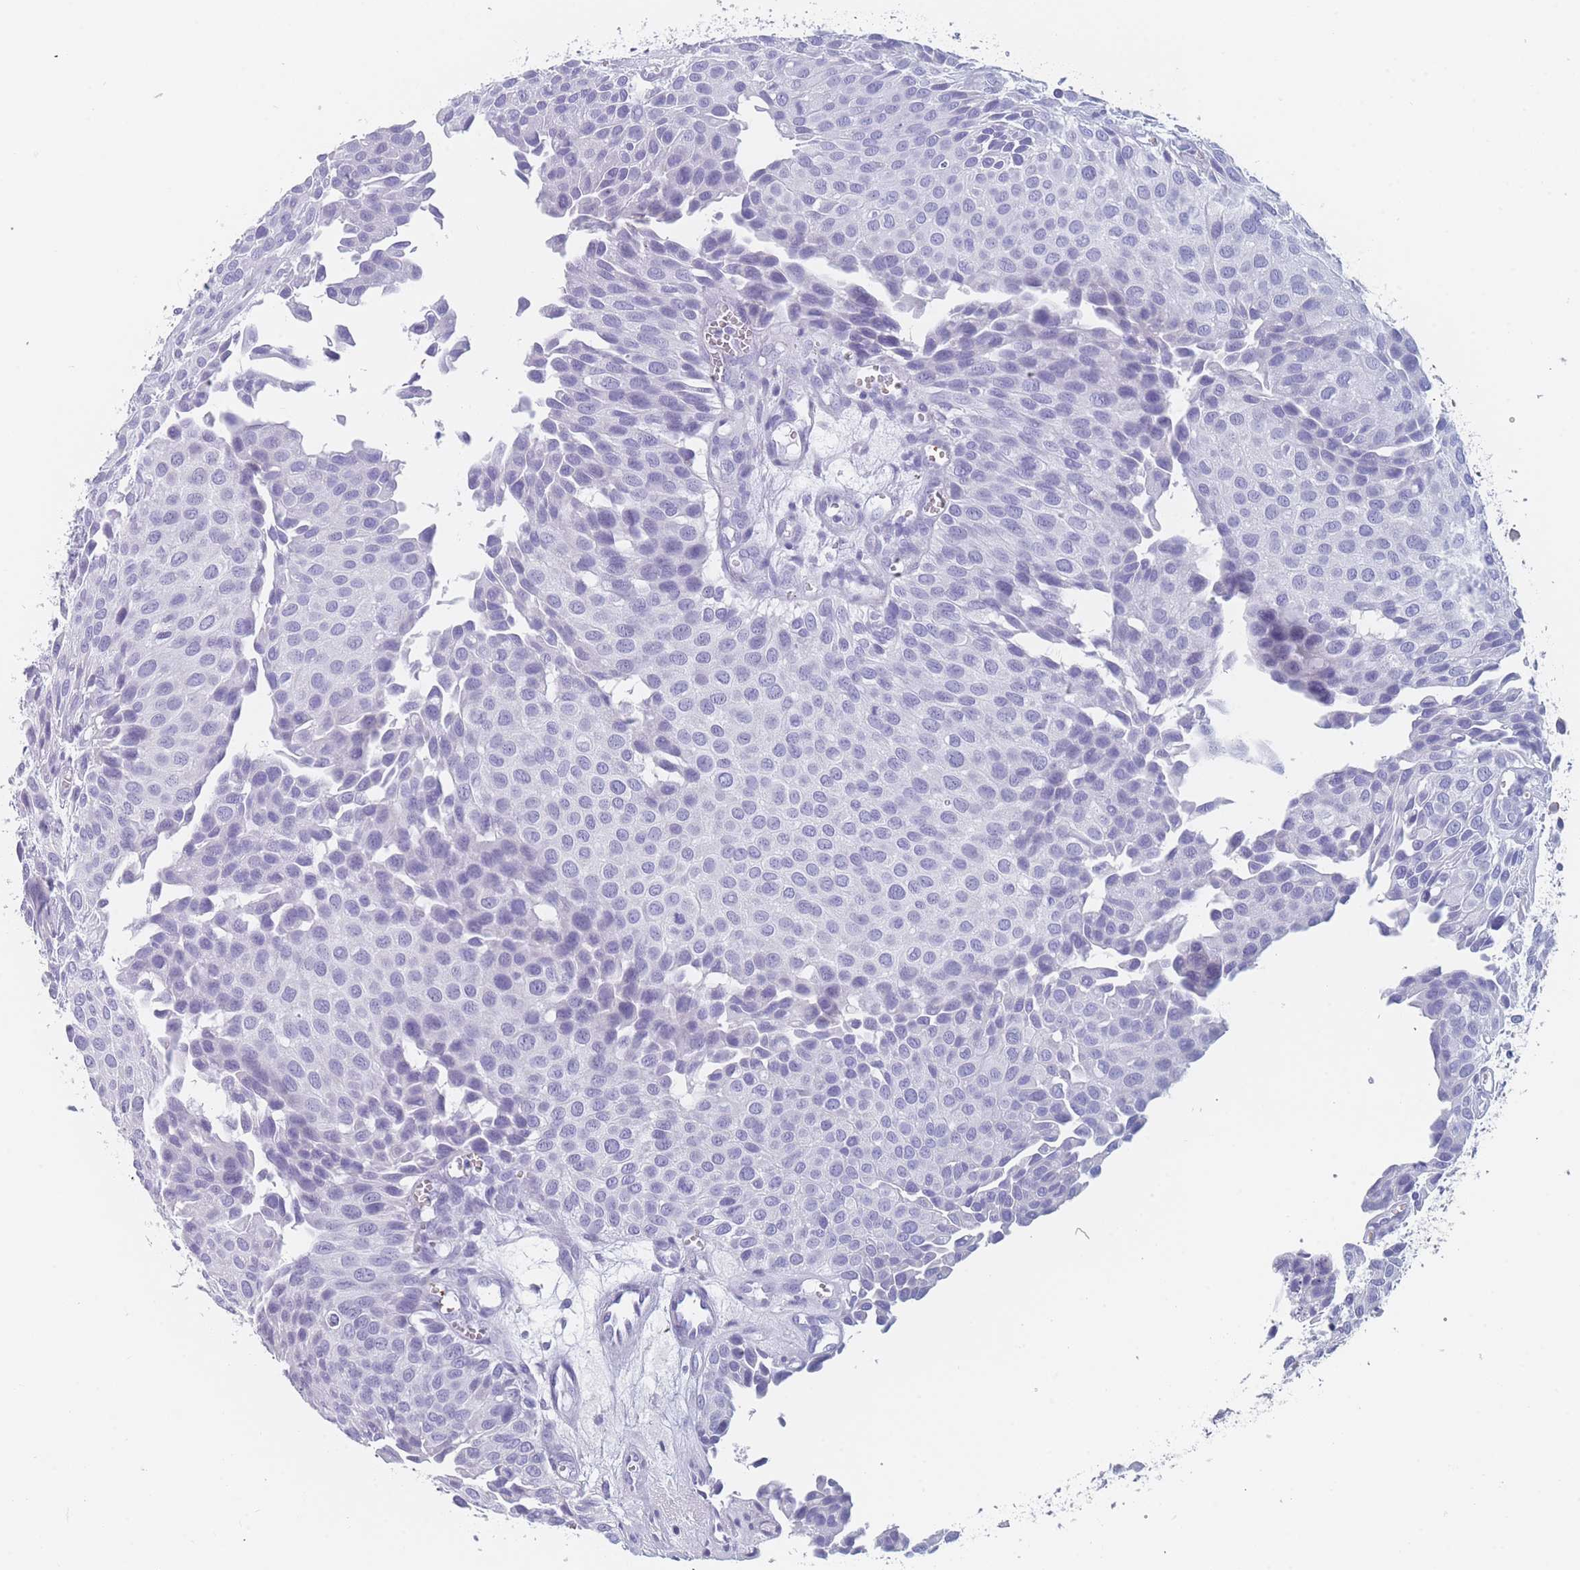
{"staining": {"intensity": "negative", "quantity": "none", "location": "none"}, "tissue": "urothelial cancer", "cell_type": "Tumor cells", "image_type": "cancer", "snomed": [{"axis": "morphology", "description": "Urothelial carcinoma, Low grade"}, {"axis": "topography", "description": "Urinary bladder"}], "caption": "DAB (3,3'-diaminobenzidine) immunohistochemical staining of urothelial cancer reveals no significant staining in tumor cells.", "gene": "OR5D16", "patient": {"sex": "male", "age": 88}}